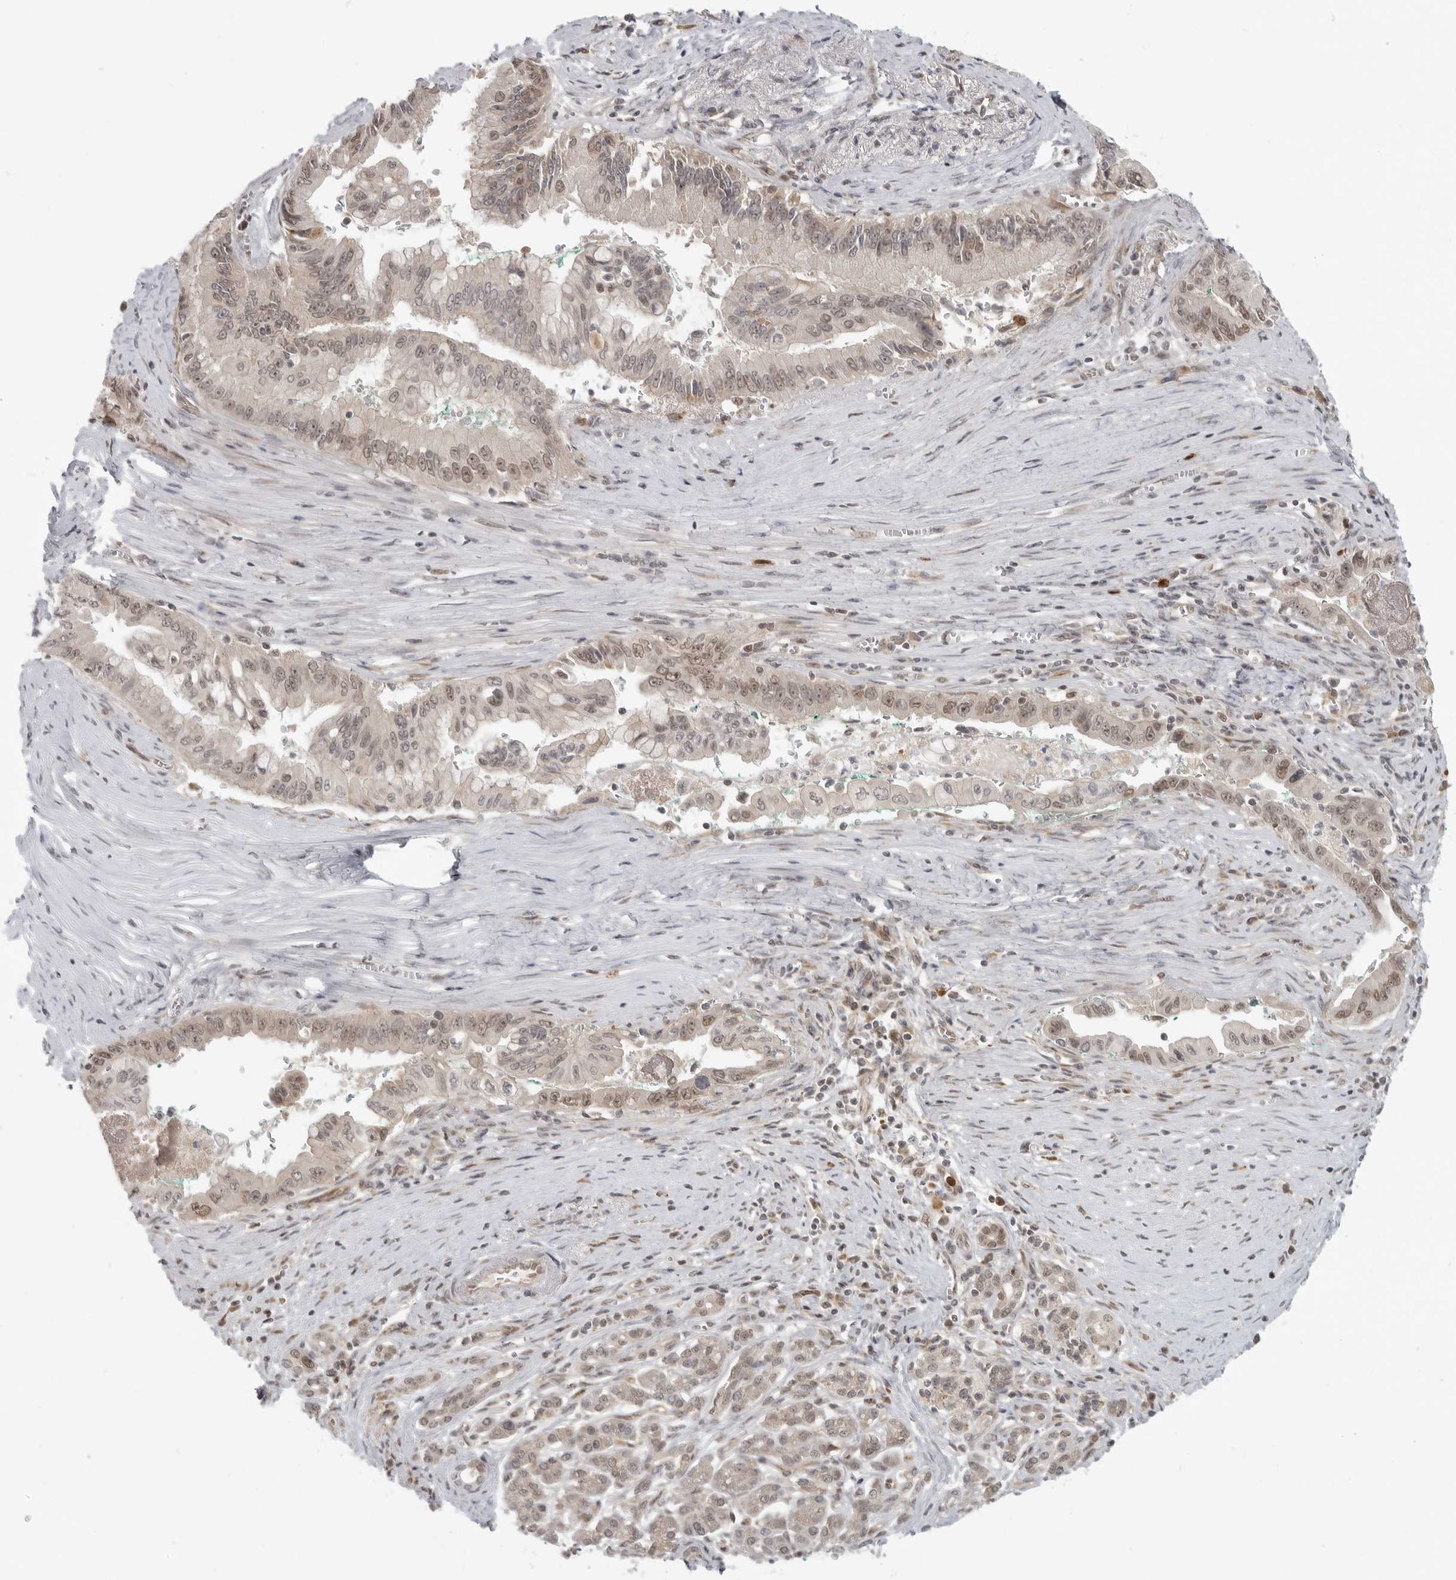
{"staining": {"intensity": "weak", "quantity": "25%-75%", "location": "nuclear"}, "tissue": "pancreatic cancer", "cell_type": "Tumor cells", "image_type": "cancer", "snomed": [{"axis": "morphology", "description": "Adenocarcinoma, NOS"}, {"axis": "topography", "description": "Pancreas"}], "caption": "Approximately 25%-75% of tumor cells in pancreatic adenocarcinoma reveal weak nuclear protein staining as visualized by brown immunohistochemical staining.", "gene": "CEP295NL", "patient": {"sex": "male", "age": 78}}